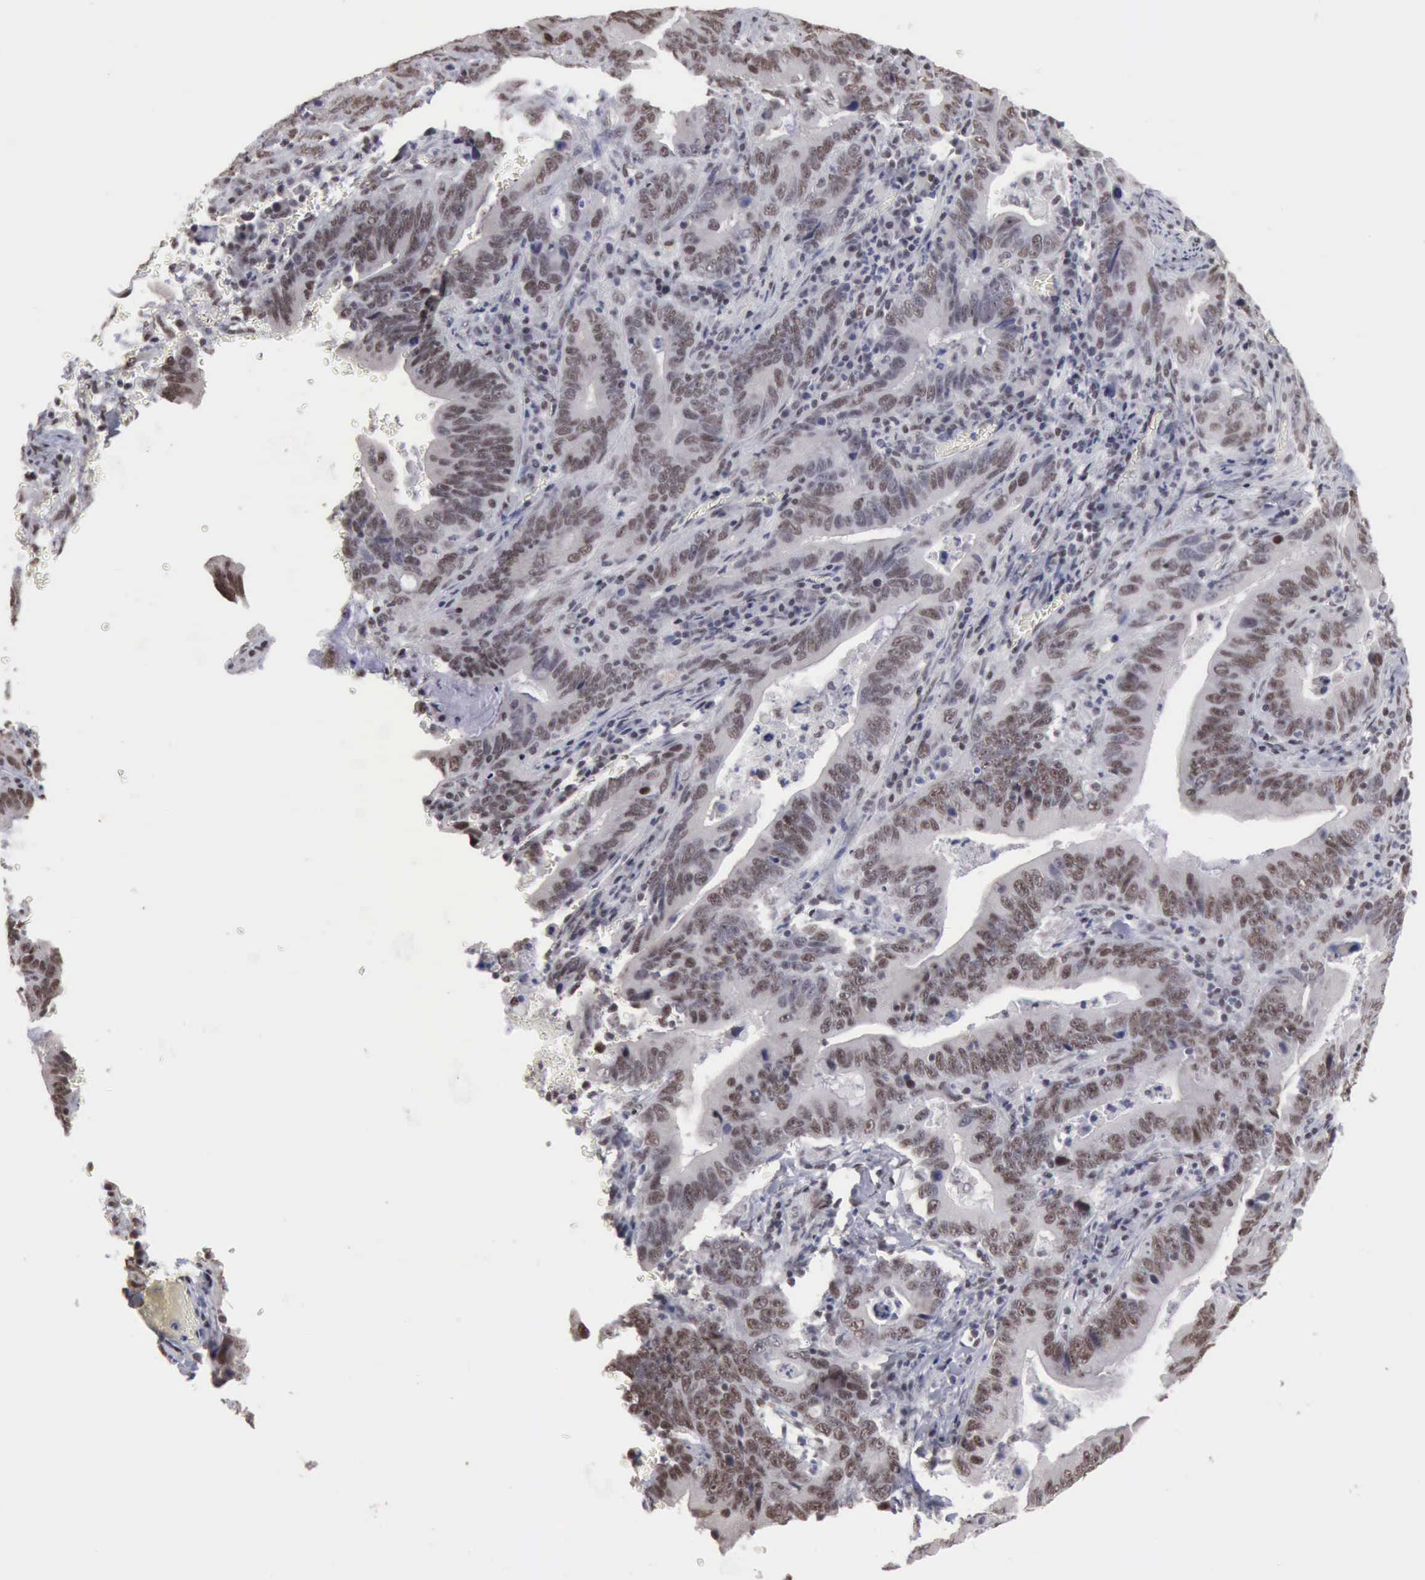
{"staining": {"intensity": "moderate", "quantity": ">75%", "location": "nuclear"}, "tissue": "stomach cancer", "cell_type": "Tumor cells", "image_type": "cancer", "snomed": [{"axis": "morphology", "description": "Adenocarcinoma, NOS"}, {"axis": "topography", "description": "Stomach, upper"}], "caption": "Approximately >75% of tumor cells in human stomach adenocarcinoma show moderate nuclear protein expression as visualized by brown immunohistochemical staining.", "gene": "TAF1", "patient": {"sex": "male", "age": 63}}